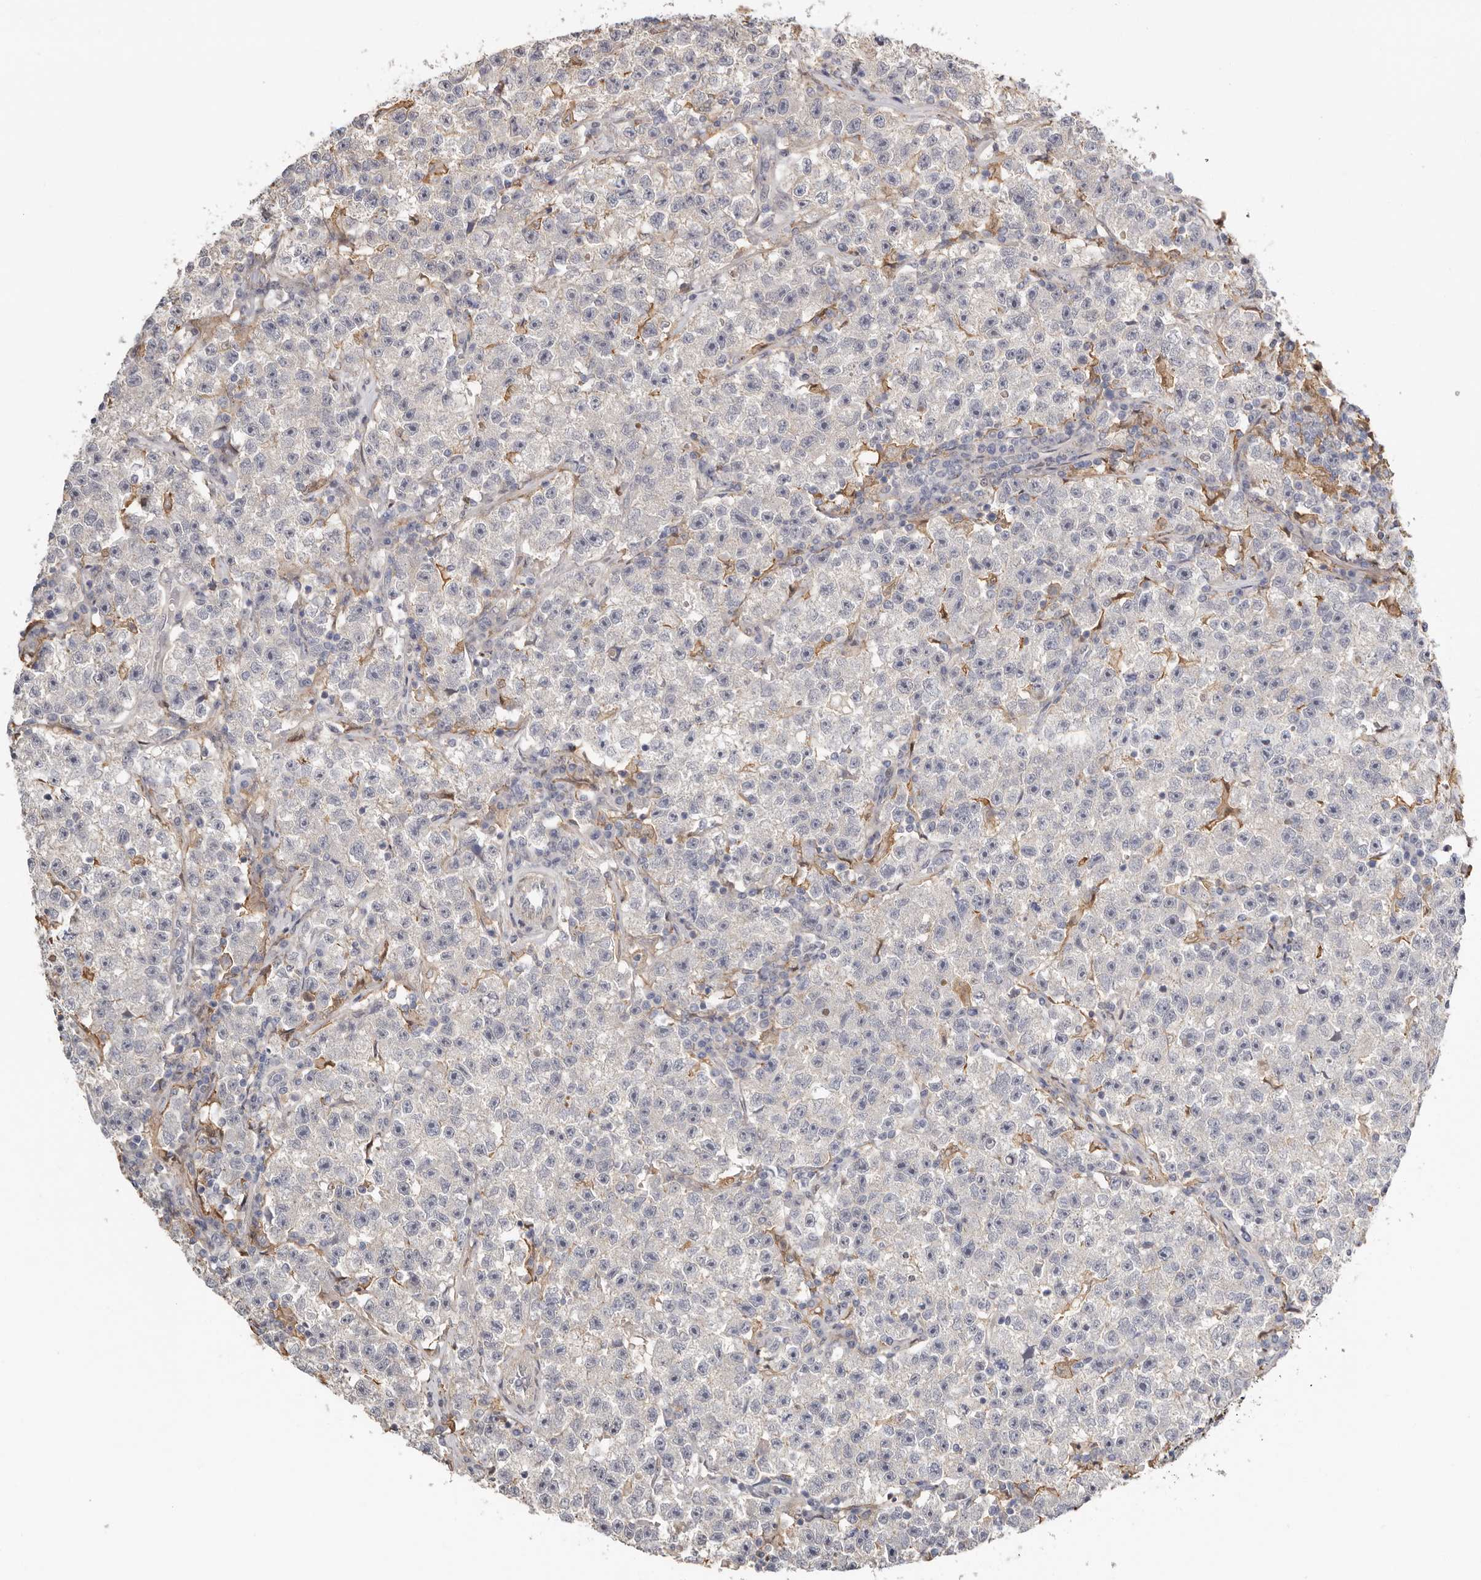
{"staining": {"intensity": "negative", "quantity": "none", "location": "none"}, "tissue": "testis cancer", "cell_type": "Tumor cells", "image_type": "cancer", "snomed": [{"axis": "morphology", "description": "Seminoma, NOS"}, {"axis": "topography", "description": "Testis"}], "caption": "Immunohistochemical staining of human testis cancer reveals no significant expression in tumor cells.", "gene": "MSRB2", "patient": {"sex": "male", "age": 22}}